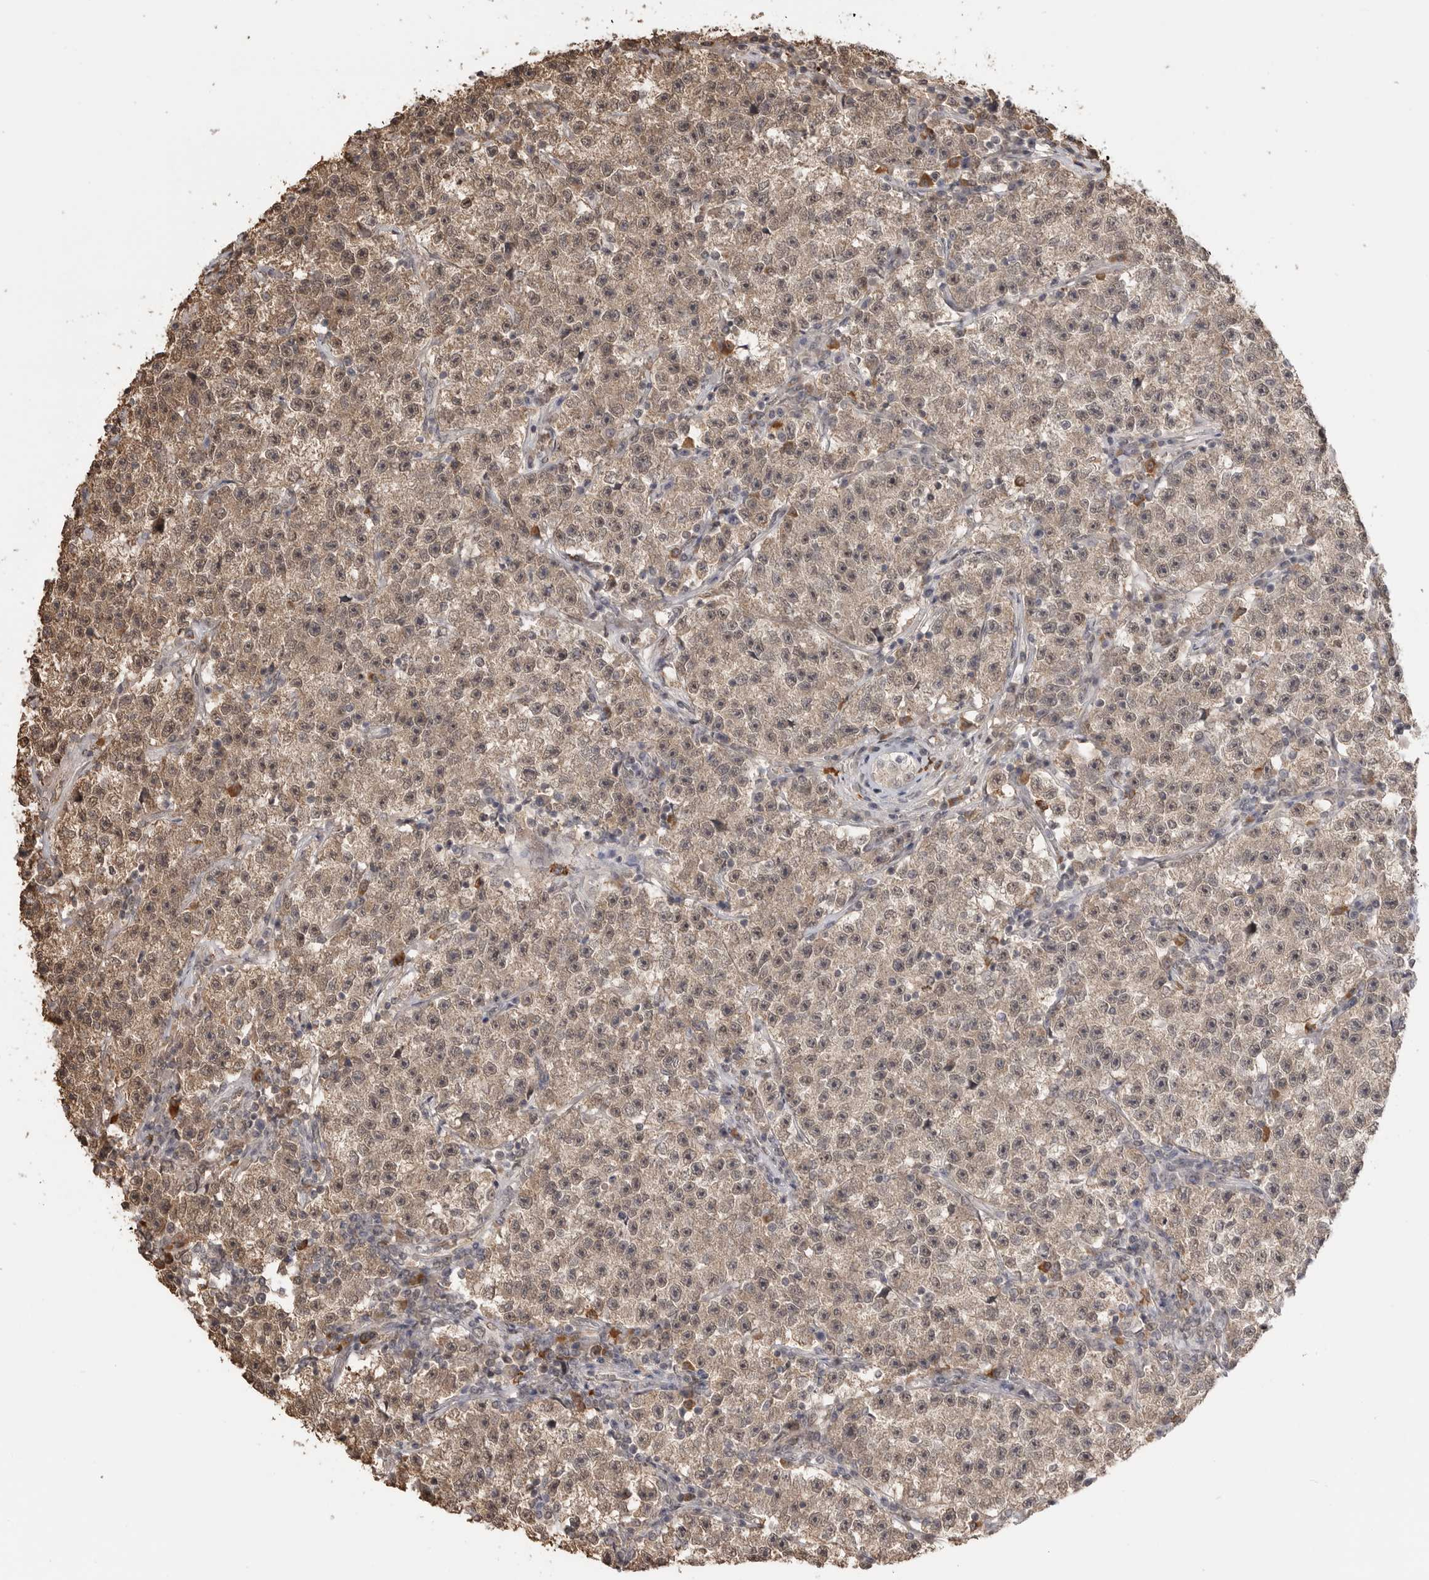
{"staining": {"intensity": "weak", "quantity": ">75%", "location": "cytoplasmic/membranous"}, "tissue": "testis cancer", "cell_type": "Tumor cells", "image_type": "cancer", "snomed": [{"axis": "morphology", "description": "Seminoma, NOS"}, {"axis": "topography", "description": "Testis"}], "caption": "DAB (3,3'-diaminobenzidine) immunohistochemical staining of testis cancer (seminoma) displays weak cytoplasmic/membranous protein expression in approximately >75% of tumor cells.", "gene": "ASPSCR1", "patient": {"sex": "male", "age": 22}}